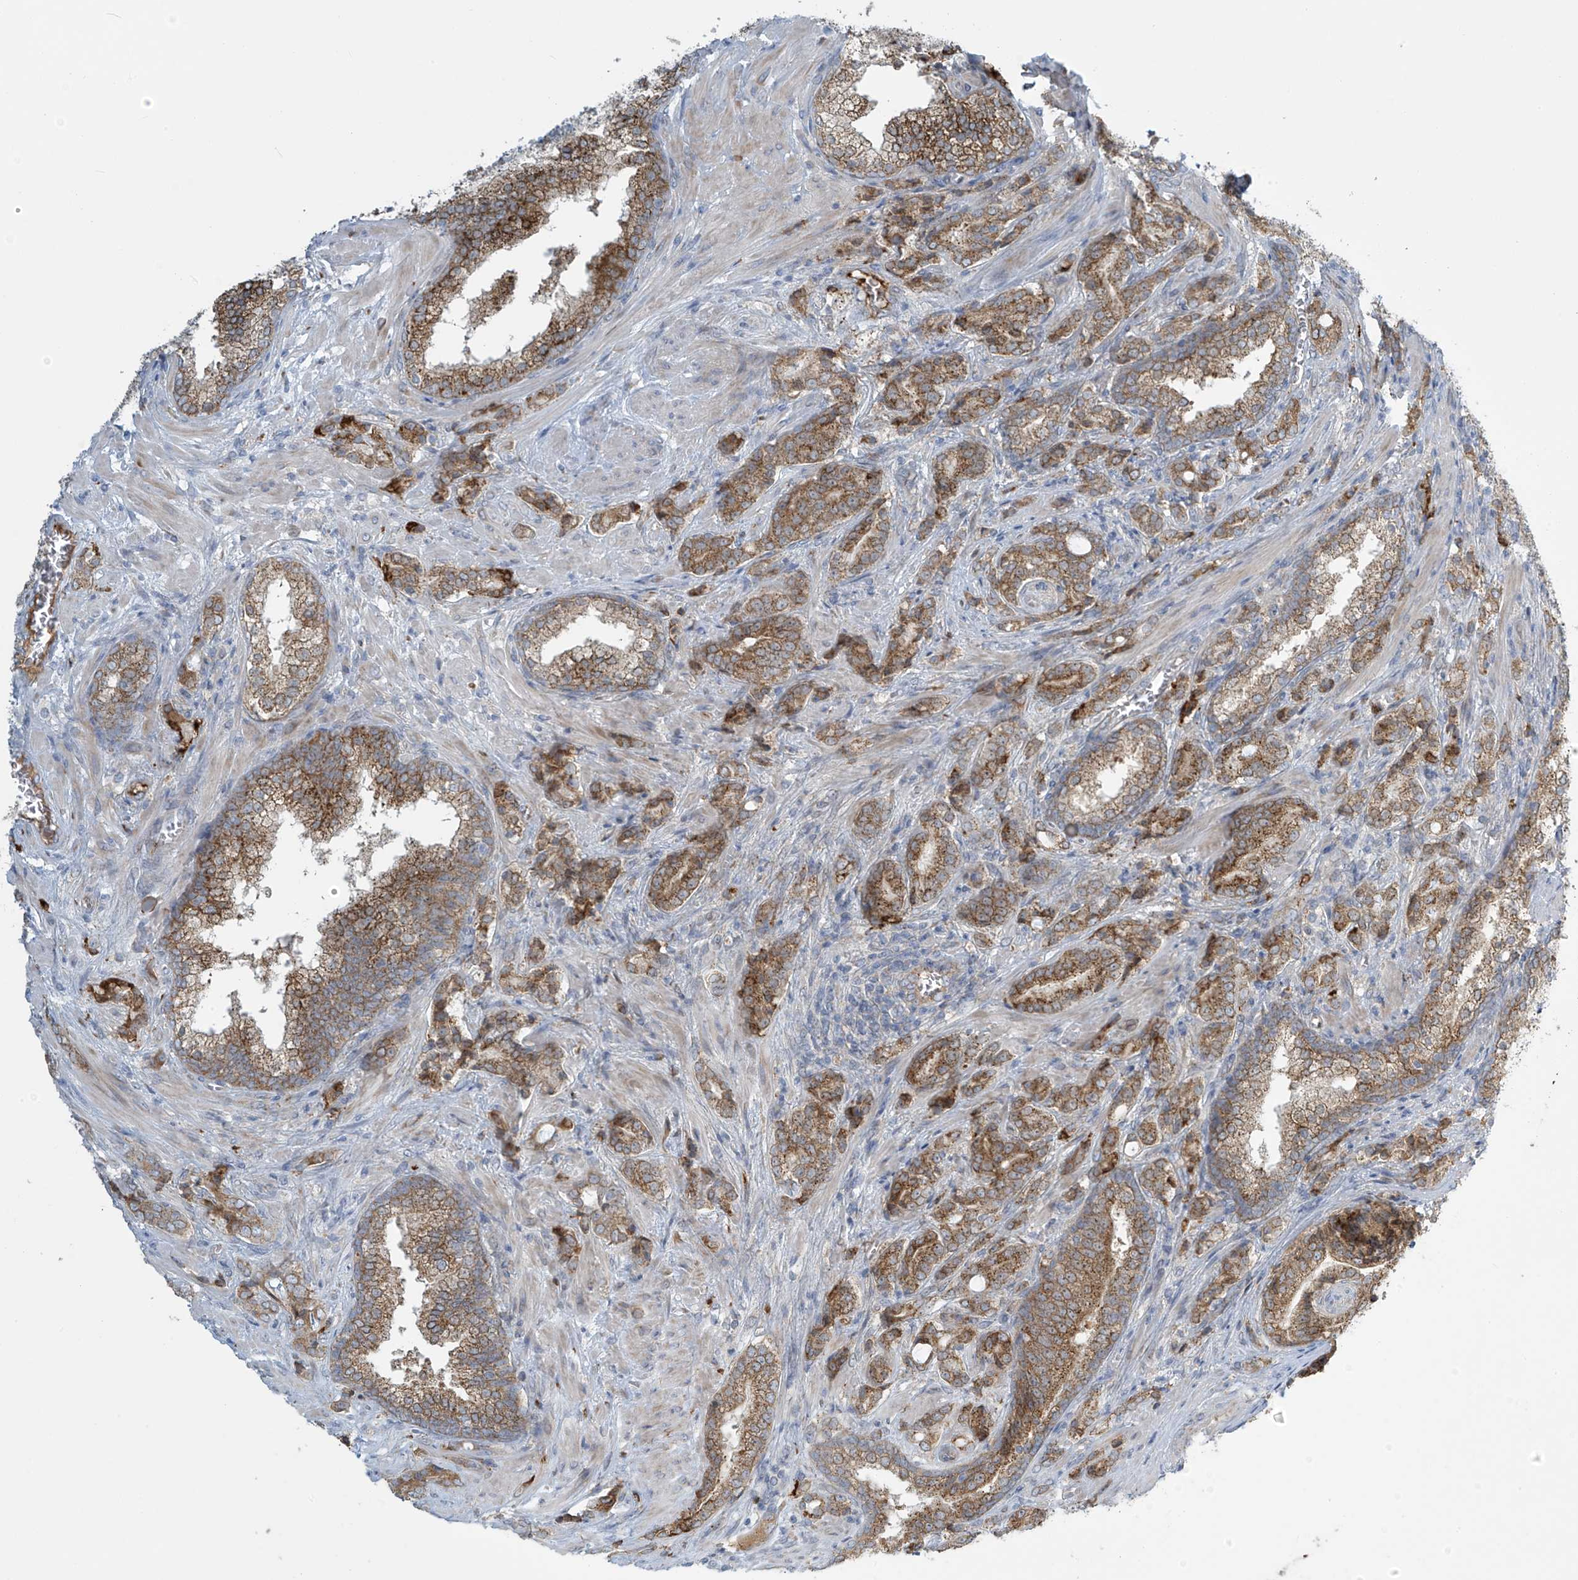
{"staining": {"intensity": "moderate", "quantity": ">75%", "location": "cytoplasmic/membranous"}, "tissue": "prostate cancer", "cell_type": "Tumor cells", "image_type": "cancer", "snomed": [{"axis": "morphology", "description": "Adenocarcinoma, High grade"}, {"axis": "topography", "description": "Prostate"}], "caption": "Protein staining reveals moderate cytoplasmic/membranous expression in about >75% of tumor cells in prostate adenocarcinoma (high-grade). Nuclei are stained in blue.", "gene": "LZTS3", "patient": {"sex": "male", "age": 57}}